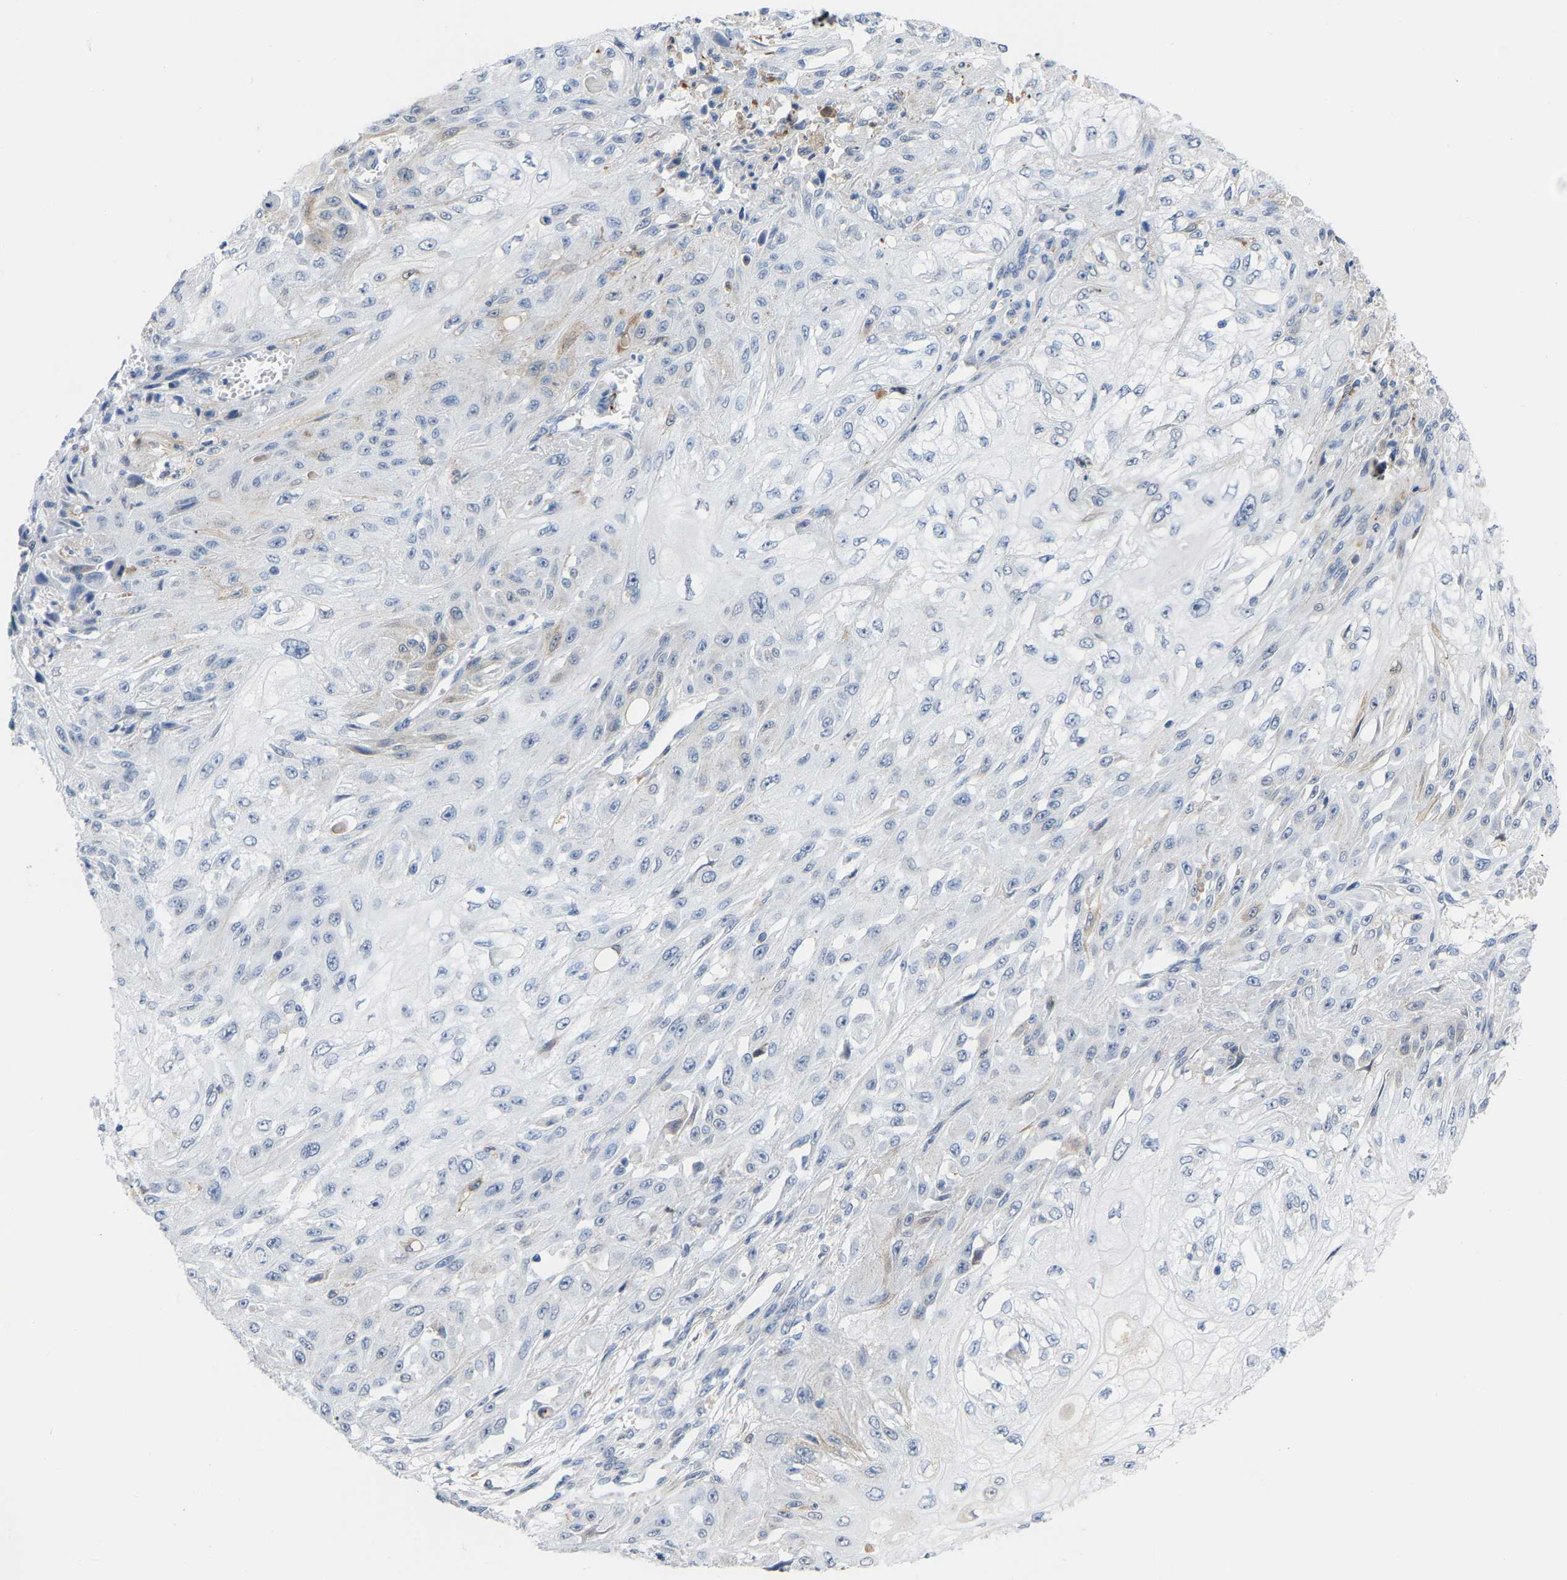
{"staining": {"intensity": "negative", "quantity": "none", "location": "none"}, "tissue": "skin cancer", "cell_type": "Tumor cells", "image_type": "cancer", "snomed": [{"axis": "morphology", "description": "Squamous cell carcinoma, NOS"}, {"axis": "morphology", "description": "Squamous cell carcinoma, metastatic, NOS"}, {"axis": "topography", "description": "Skin"}, {"axis": "topography", "description": "Lymph node"}], "caption": "Immunohistochemistry photomicrograph of neoplastic tissue: squamous cell carcinoma (skin) stained with DAB demonstrates no significant protein positivity in tumor cells.", "gene": "ABTB2", "patient": {"sex": "male", "age": 75}}